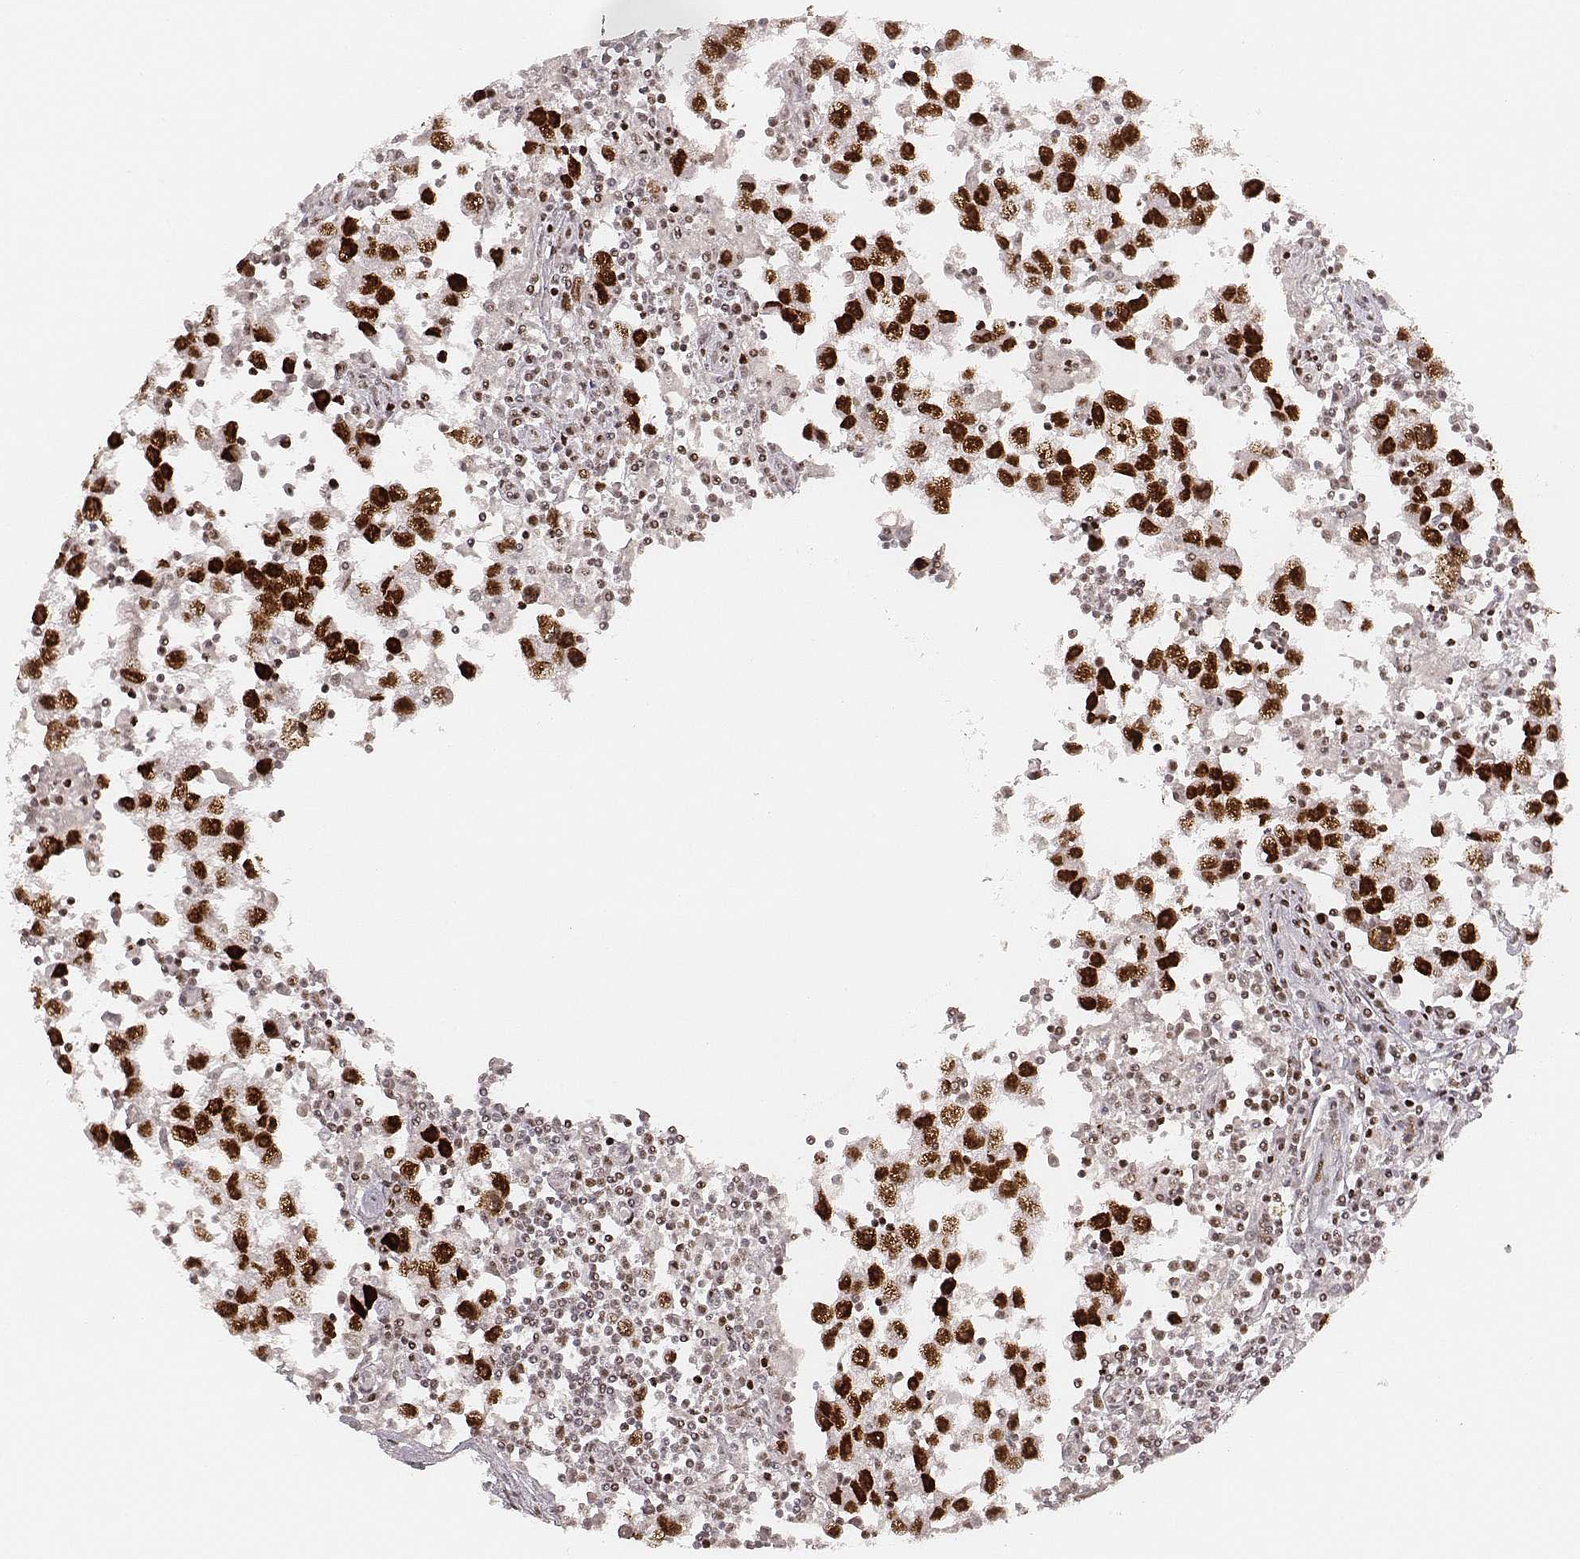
{"staining": {"intensity": "strong", "quantity": ">75%", "location": "nuclear"}, "tissue": "testis cancer", "cell_type": "Tumor cells", "image_type": "cancer", "snomed": [{"axis": "morphology", "description": "Seminoma, NOS"}, {"axis": "topography", "description": "Testis"}], "caption": "Strong nuclear positivity for a protein is present in about >75% of tumor cells of seminoma (testis) using immunohistochemistry.", "gene": "HNRNPC", "patient": {"sex": "male", "age": 30}}